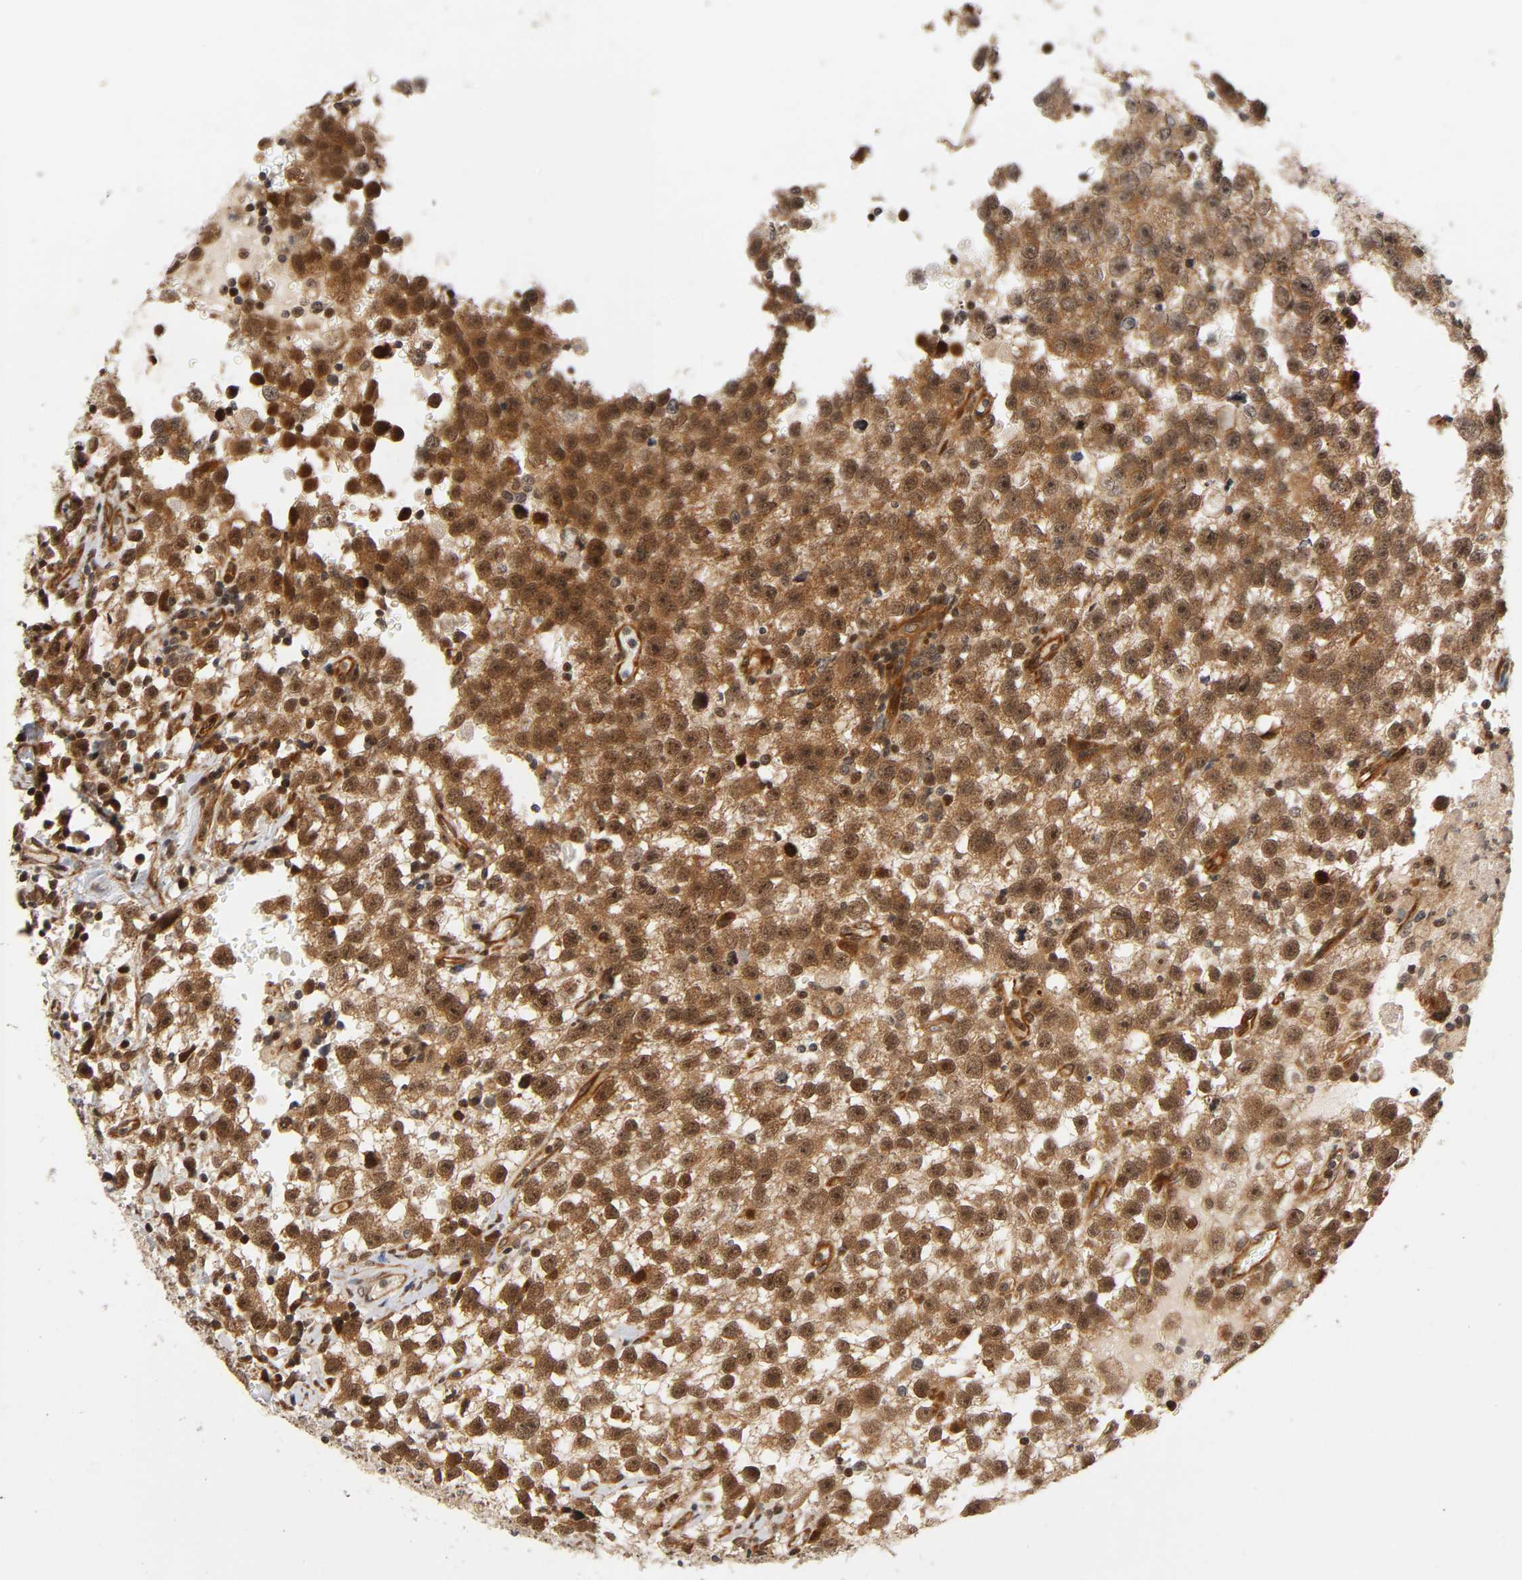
{"staining": {"intensity": "moderate", "quantity": ">75%", "location": "cytoplasmic/membranous"}, "tissue": "testis cancer", "cell_type": "Tumor cells", "image_type": "cancer", "snomed": [{"axis": "morphology", "description": "Seminoma, NOS"}, {"axis": "topography", "description": "Testis"}], "caption": "High-magnification brightfield microscopy of testis cancer (seminoma) stained with DAB (brown) and counterstained with hematoxylin (blue). tumor cells exhibit moderate cytoplasmic/membranous staining is identified in about>75% of cells. The staining was performed using DAB (3,3'-diaminobenzidine), with brown indicating positive protein expression. Nuclei are stained blue with hematoxylin.", "gene": "IQCJ-SCHIP1", "patient": {"sex": "male", "age": 33}}